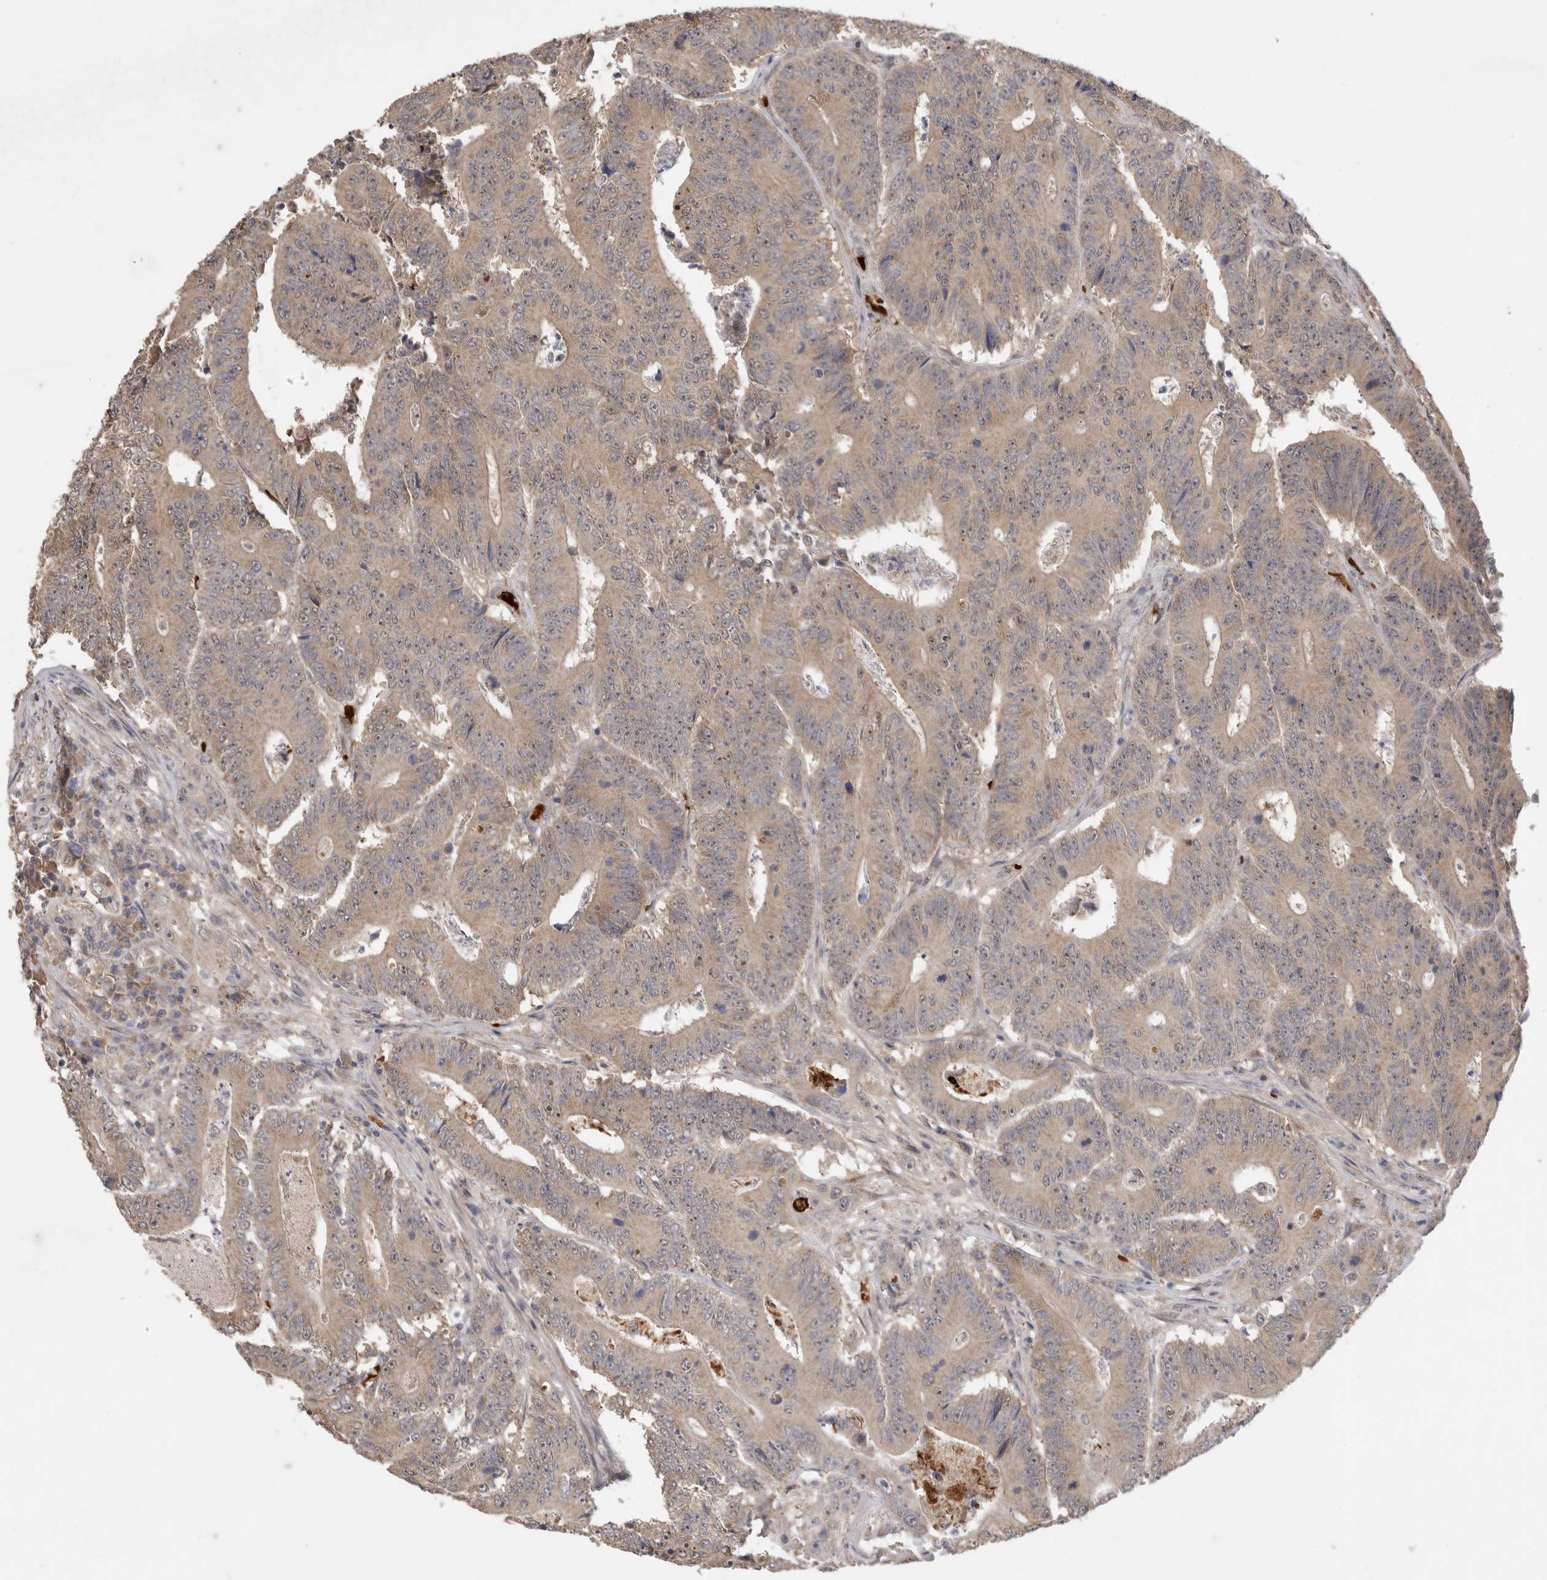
{"staining": {"intensity": "weak", "quantity": ">75%", "location": "cytoplasmic/membranous,nuclear"}, "tissue": "colorectal cancer", "cell_type": "Tumor cells", "image_type": "cancer", "snomed": [{"axis": "morphology", "description": "Adenocarcinoma, NOS"}, {"axis": "topography", "description": "Colon"}], "caption": "Weak cytoplasmic/membranous and nuclear positivity for a protein is identified in approximately >75% of tumor cells of adenocarcinoma (colorectal) using immunohistochemistry (IHC).", "gene": "FAM221A", "patient": {"sex": "male", "age": 83}}